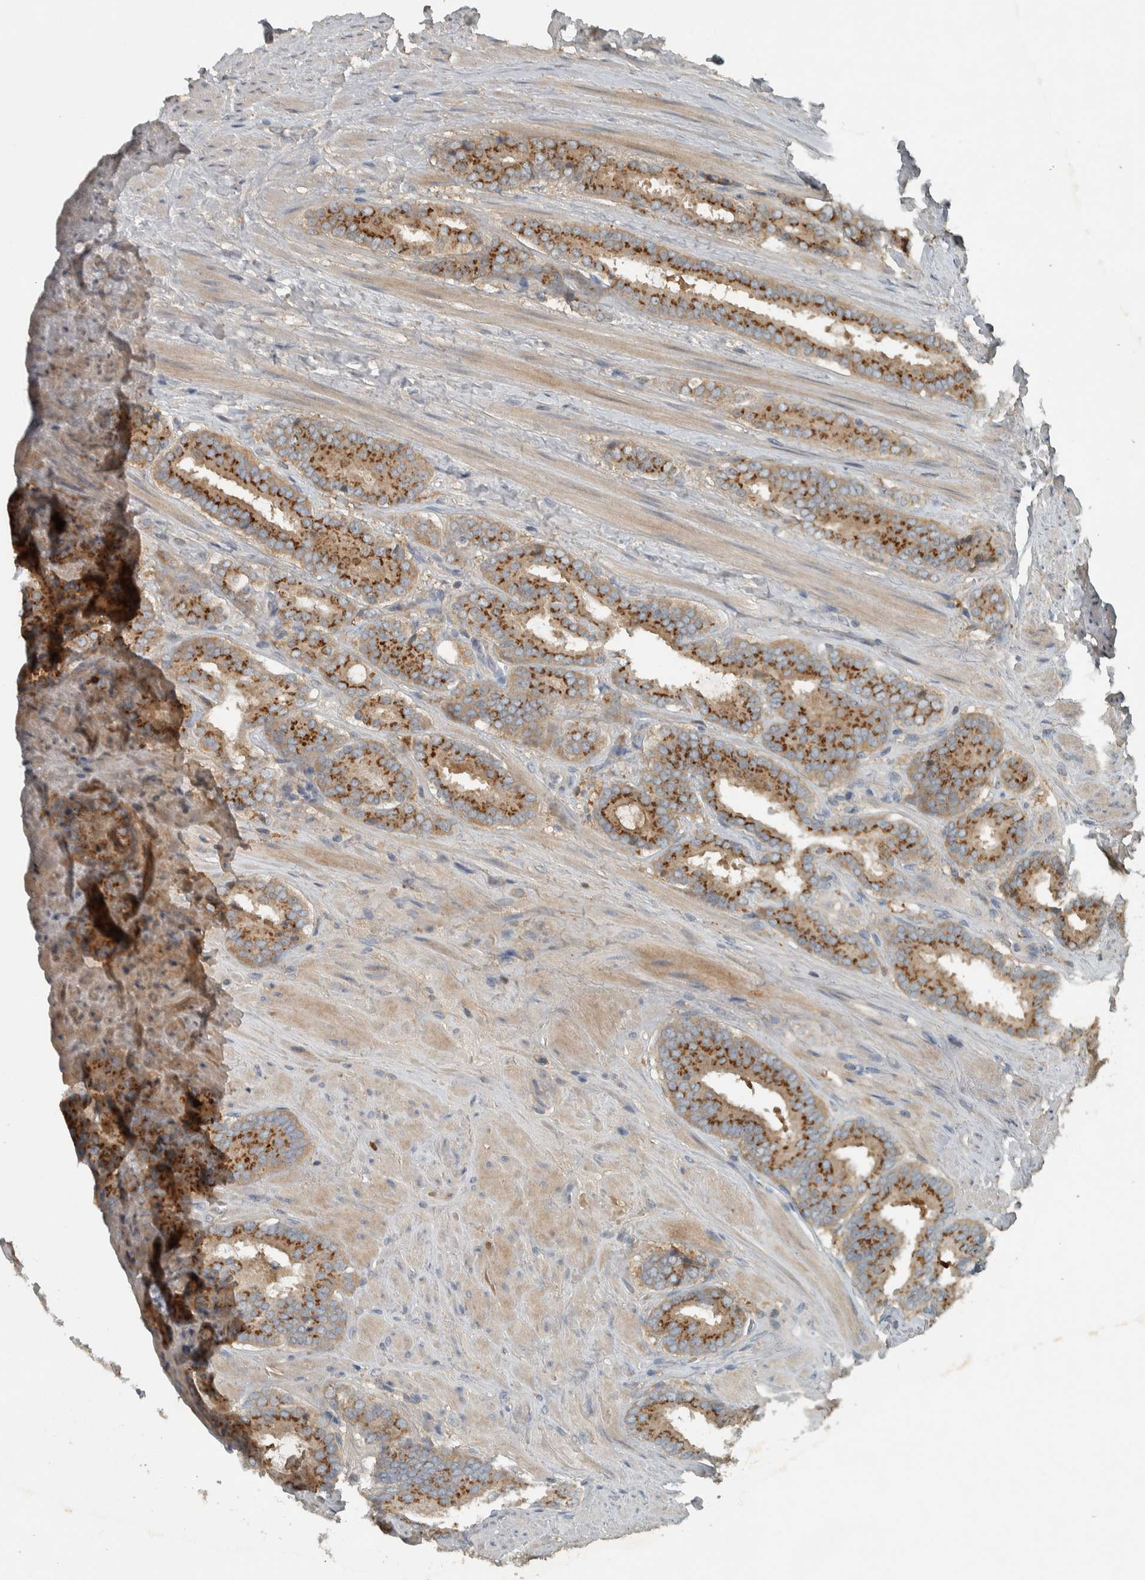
{"staining": {"intensity": "strong", "quantity": ">75%", "location": "cytoplasmic/membranous"}, "tissue": "prostate cancer", "cell_type": "Tumor cells", "image_type": "cancer", "snomed": [{"axis": "morphology", "description": "Adenocarcinoma, Low grade"}, {"axis": "topography", "description": "Prostate"}], "caption": "Protein expression analysis of human prostate cancer (low-grade adenocarcinoma) reveals strong cytoplasmic/membranous expression in about >75% of tumor cells.", "gene": "CLCN2", "patient": {"sex": "male", "age": 69}}